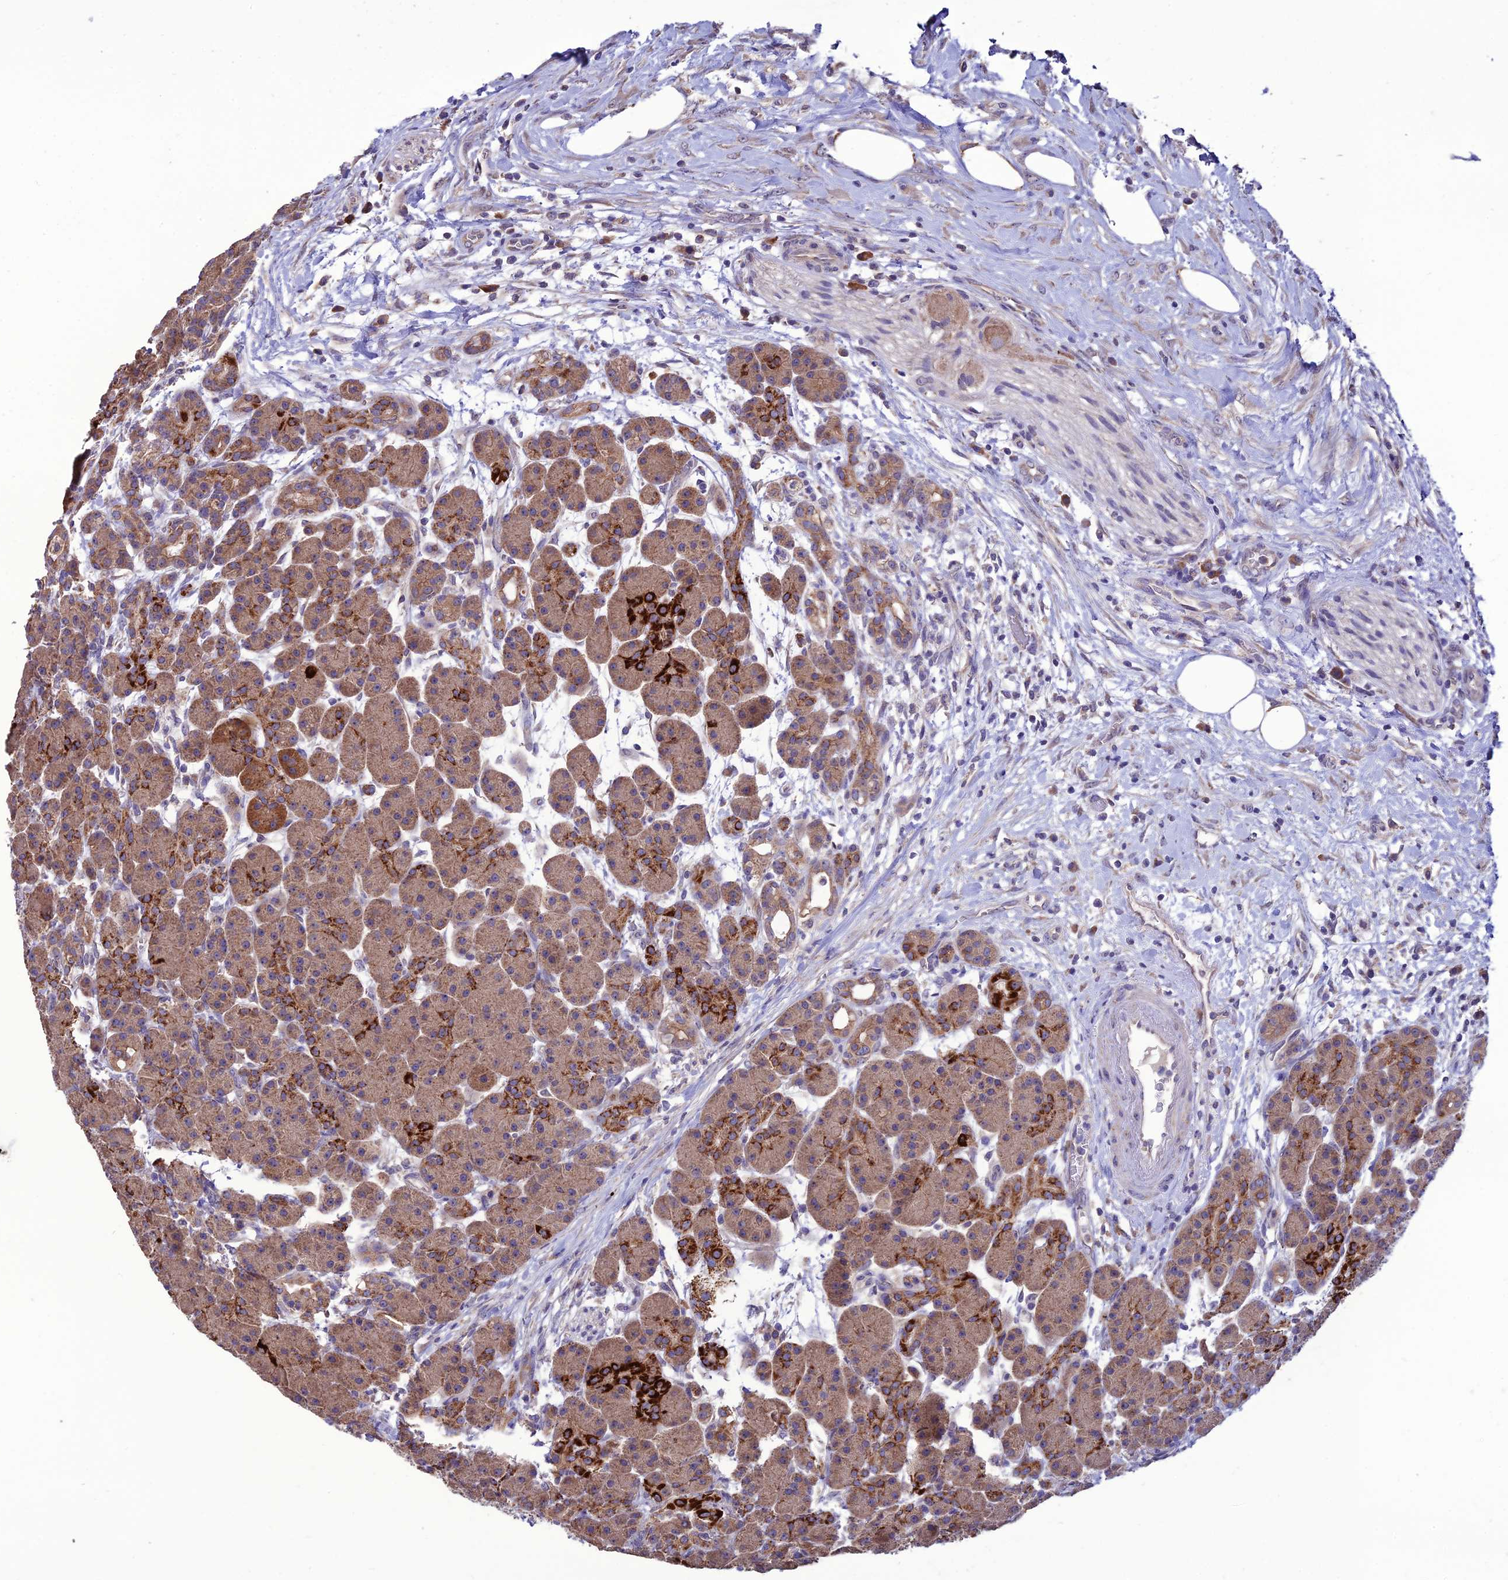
{"staining": {"intensity": "strong", "quantity": "25%-75%", "location": "cytoplasmic/membranous"}, "tissue": "pancreas", "cell_type": "Exocrine glandular cells", "image_type": "normal", "snomed": [{"axis": "morphology", "description": "Normal tissue, NOS"}, {"axis": "topography", "description": "Pancreas"}], "caption": "A high amount of strong cytoplasmic/membranous expression is present in approximately 25%-75% of exocrine glandular cells in unremarkable pancreas.", "gene": "HOGA1", "patient": {"sex": "male", "age": 63}}